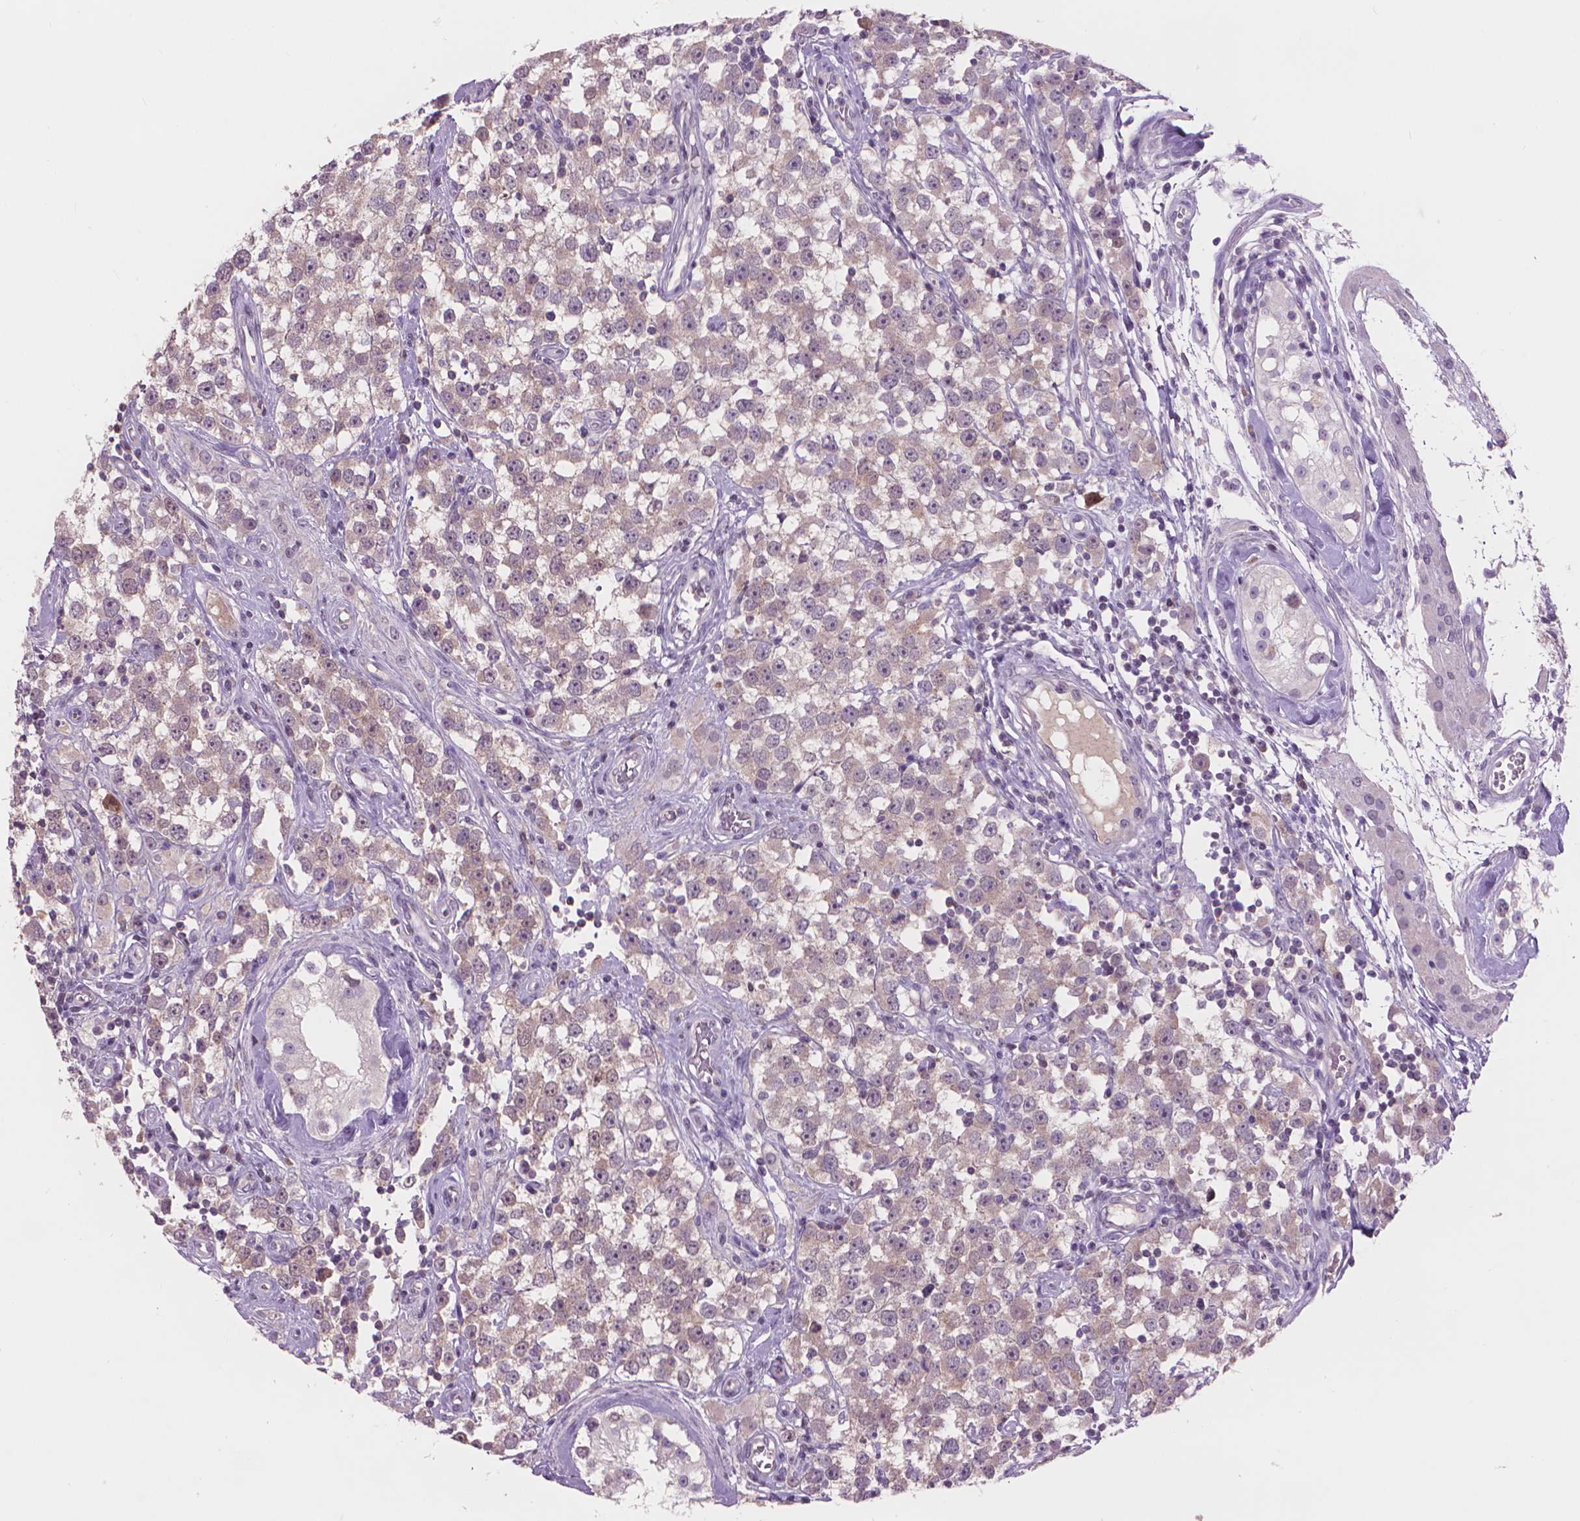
{"staining": {"intensity": "negative", "quantity": "none", "location": "none"}, "tissue": "testis cancer", "cell_type": "Tumor cells", "image_type": "cancer", "snomed": [{"axis": "morphology", "description": "Seminoma, NOS"}, {"axis": "topography", "description": "Testis"}], "caption": "A micrograph of human testis cancer is negative for staining in tumor cells.", "gene": "ENO2", "patient": {"sex": "male", "age": 34}}